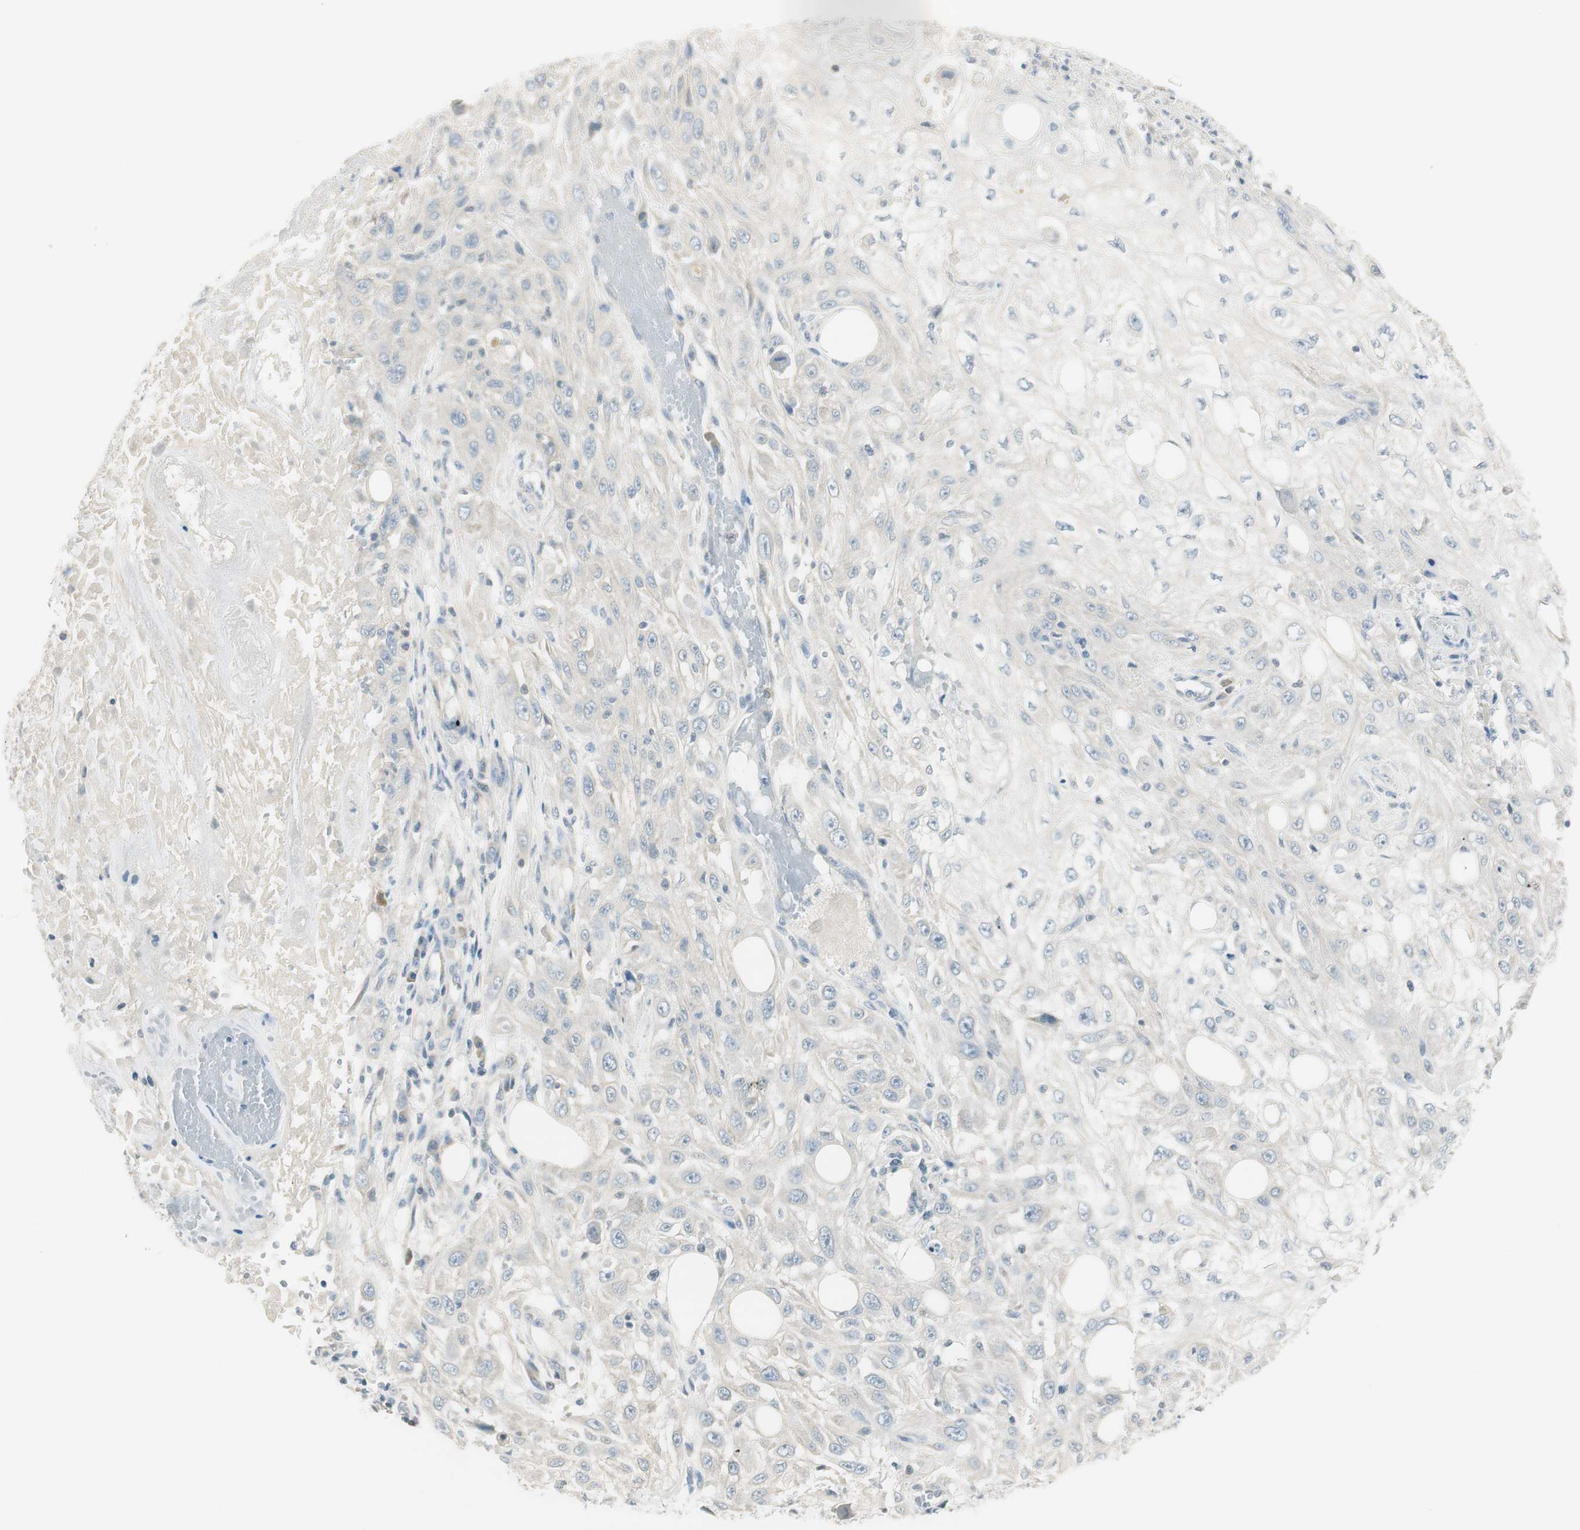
{"staining": {"intensity": "negative", "quantity": "none", "location": "none"}, "tissue": "skin cancer", "cell_type": "Tumor cells", "image_type": "cancer", "snomed": [{"axis": "morphology", "description": "Squamous cell carcinoma, NOS"}, {"axis": "topography", "description": "Skin"}], "caption": "A micrograph of human skin cancer (squamous cell carcinoma) is negative for staining in tumor cells. (Stains: DAB IHC with hematoxylin counter stain, Microscopy: brightfield microscopy at high magnification).", "gene": "TACR3", "patient": {"sex": "male", "age": 75}}